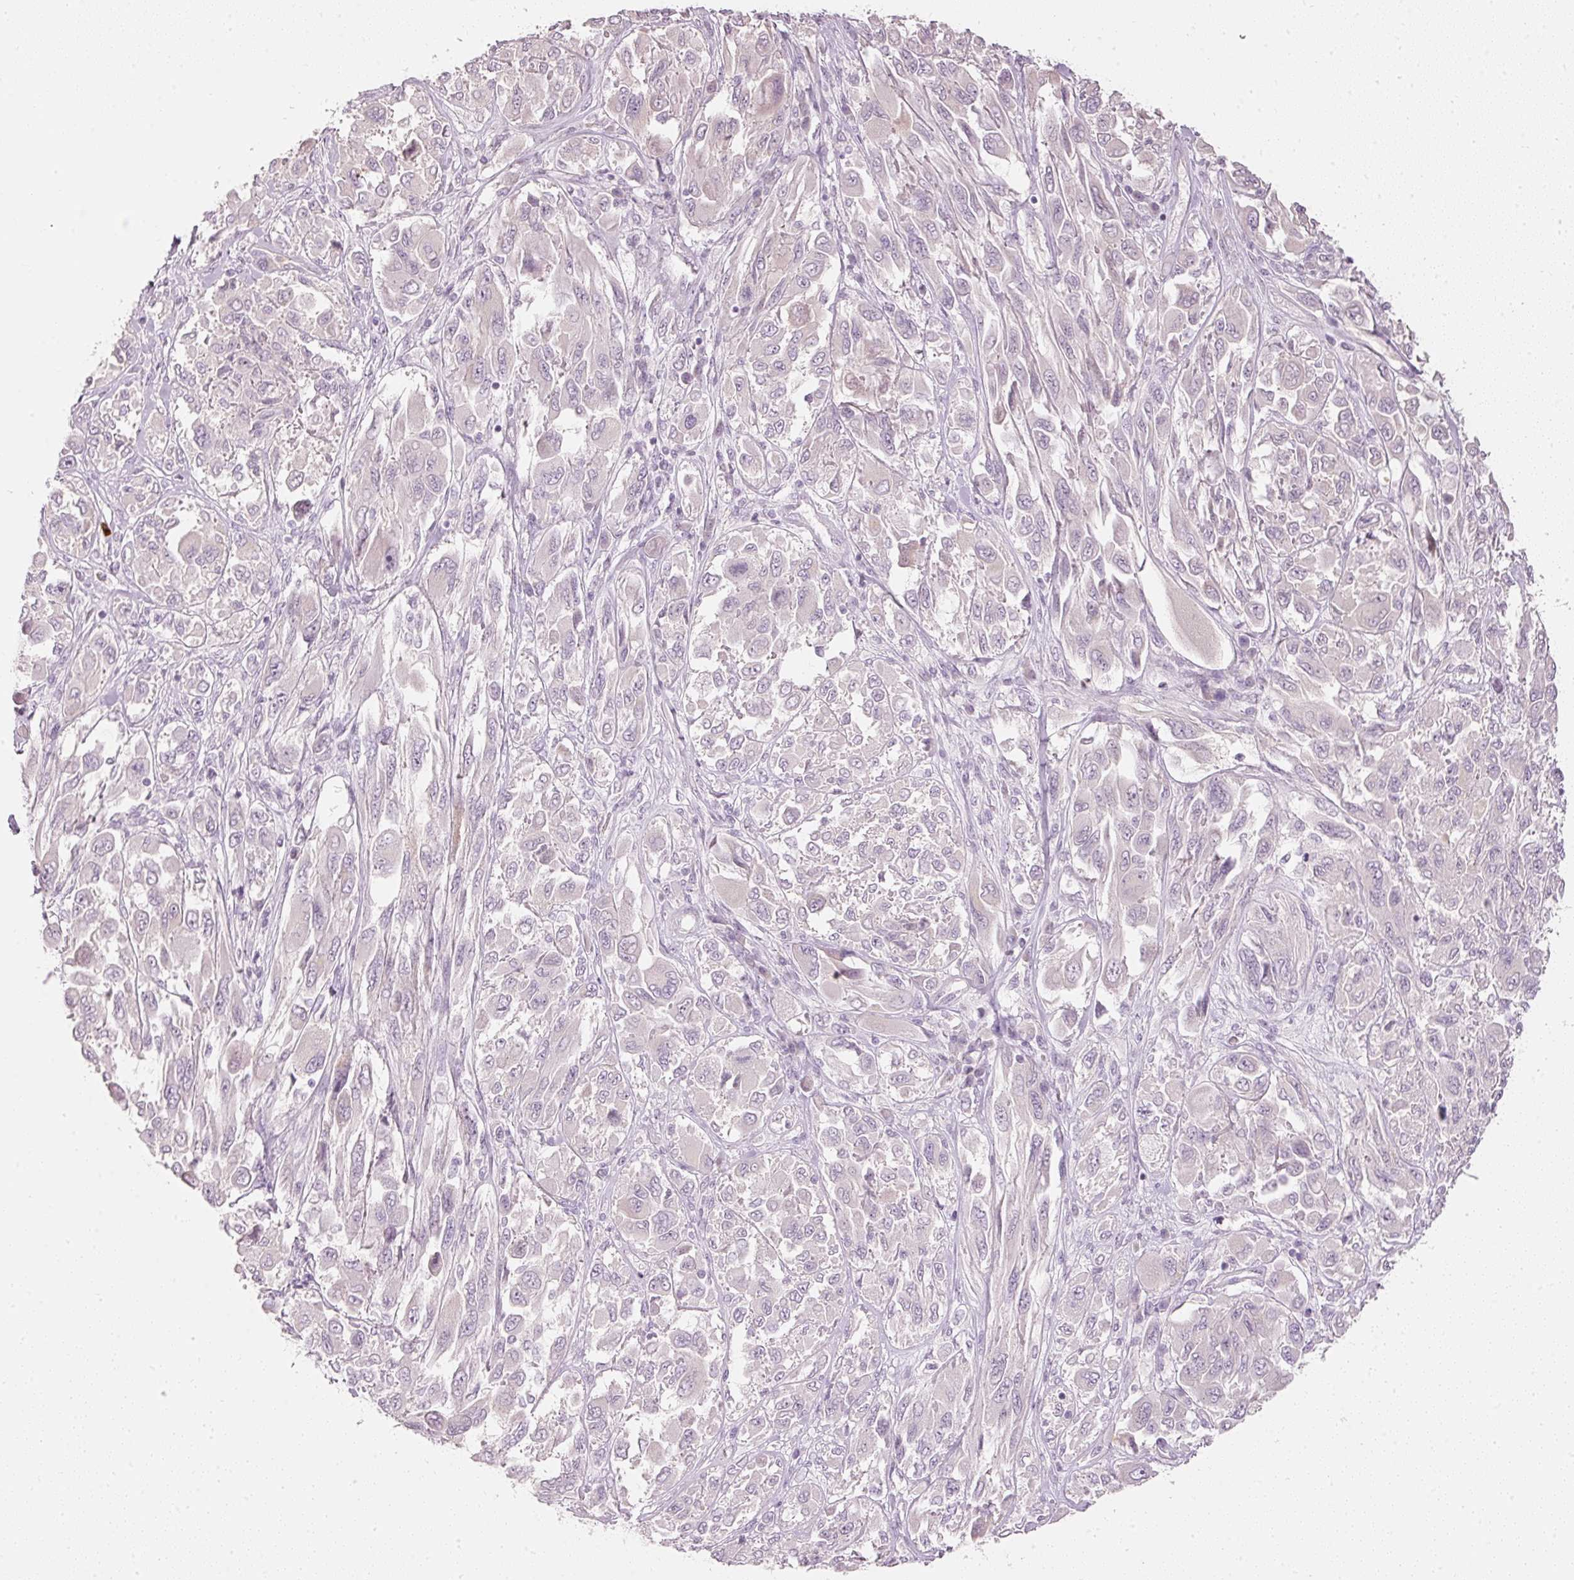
{"staining": {"intensity": "negative", "quantity": "none", "location": "none"}, "tissue": "melanoma", "cell_type": "Tumor cells", "image_type": "cancer", "snomed": [{"axis": "morphology", "description": "Malignant melanoma, NOS"}, {"axis": "topography", "description": "Skin"}], "caption": "Immunohistochemistry of human melanoma exhibits no positivity in tumor cells.", "gene": "LECT2", "patient": {"sex": "female", "age": 91}}